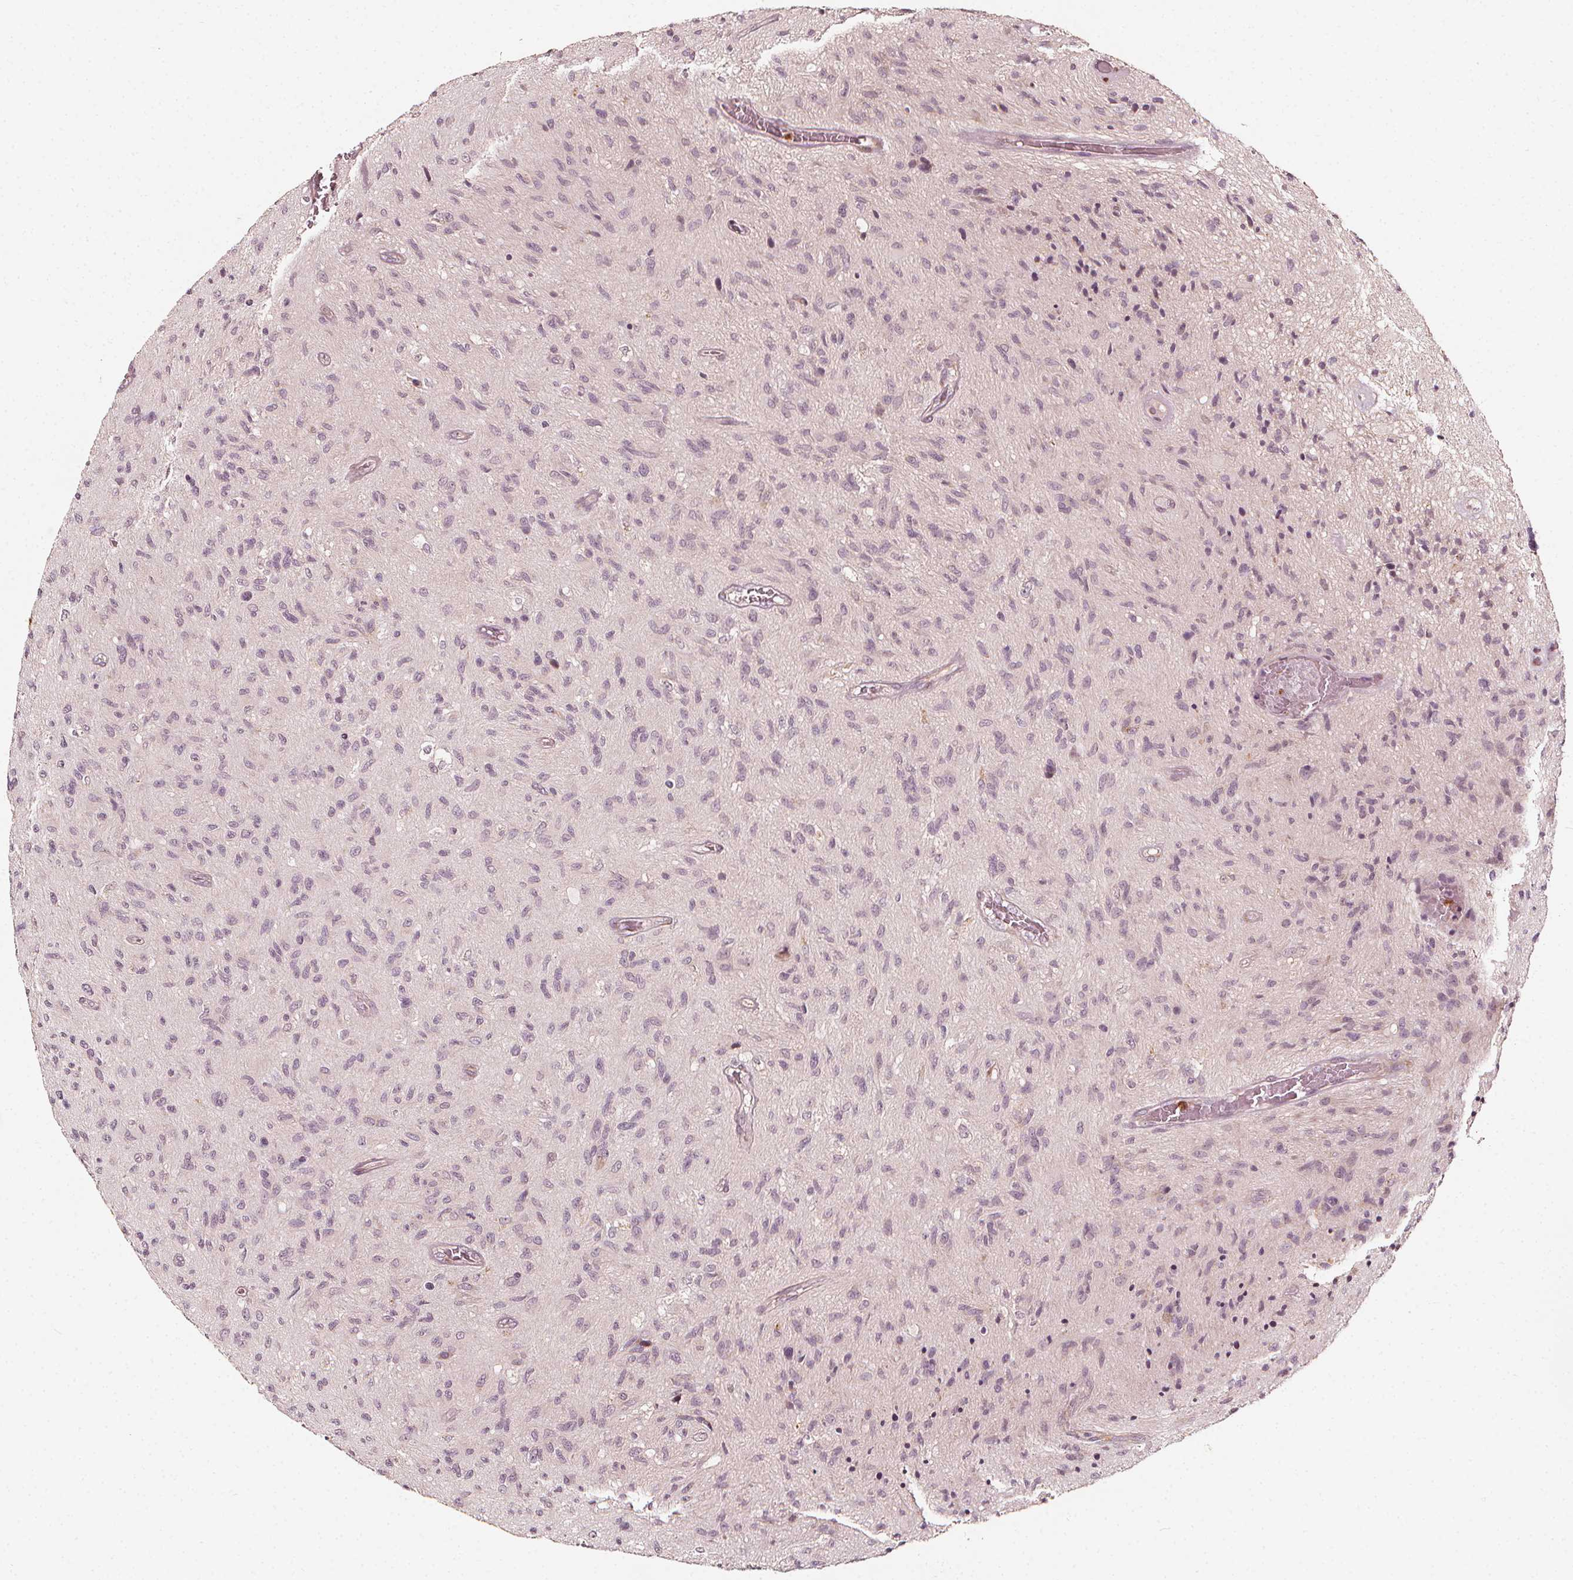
{"staining": {"intensity": "negative", "quantity": "none", "location": "none"}, "tissue": "glioma", "cell_type": "Tumor cells", "image_type": "cancer", "snomed": [{"axis": "morphology", "description": "Glioma, malignant, High grade"}, {"axis": "topography", "description": "Brain"}], "caption": "Immunohistochemistry micrograph of neoplastic tissue: glioma stained with DAB (3,3'-diaminobenzidine) shows no significant protein positivity in tumor cells.", "gene": "NPC1L1", "patient": {"sex": "male", "age": 54}}